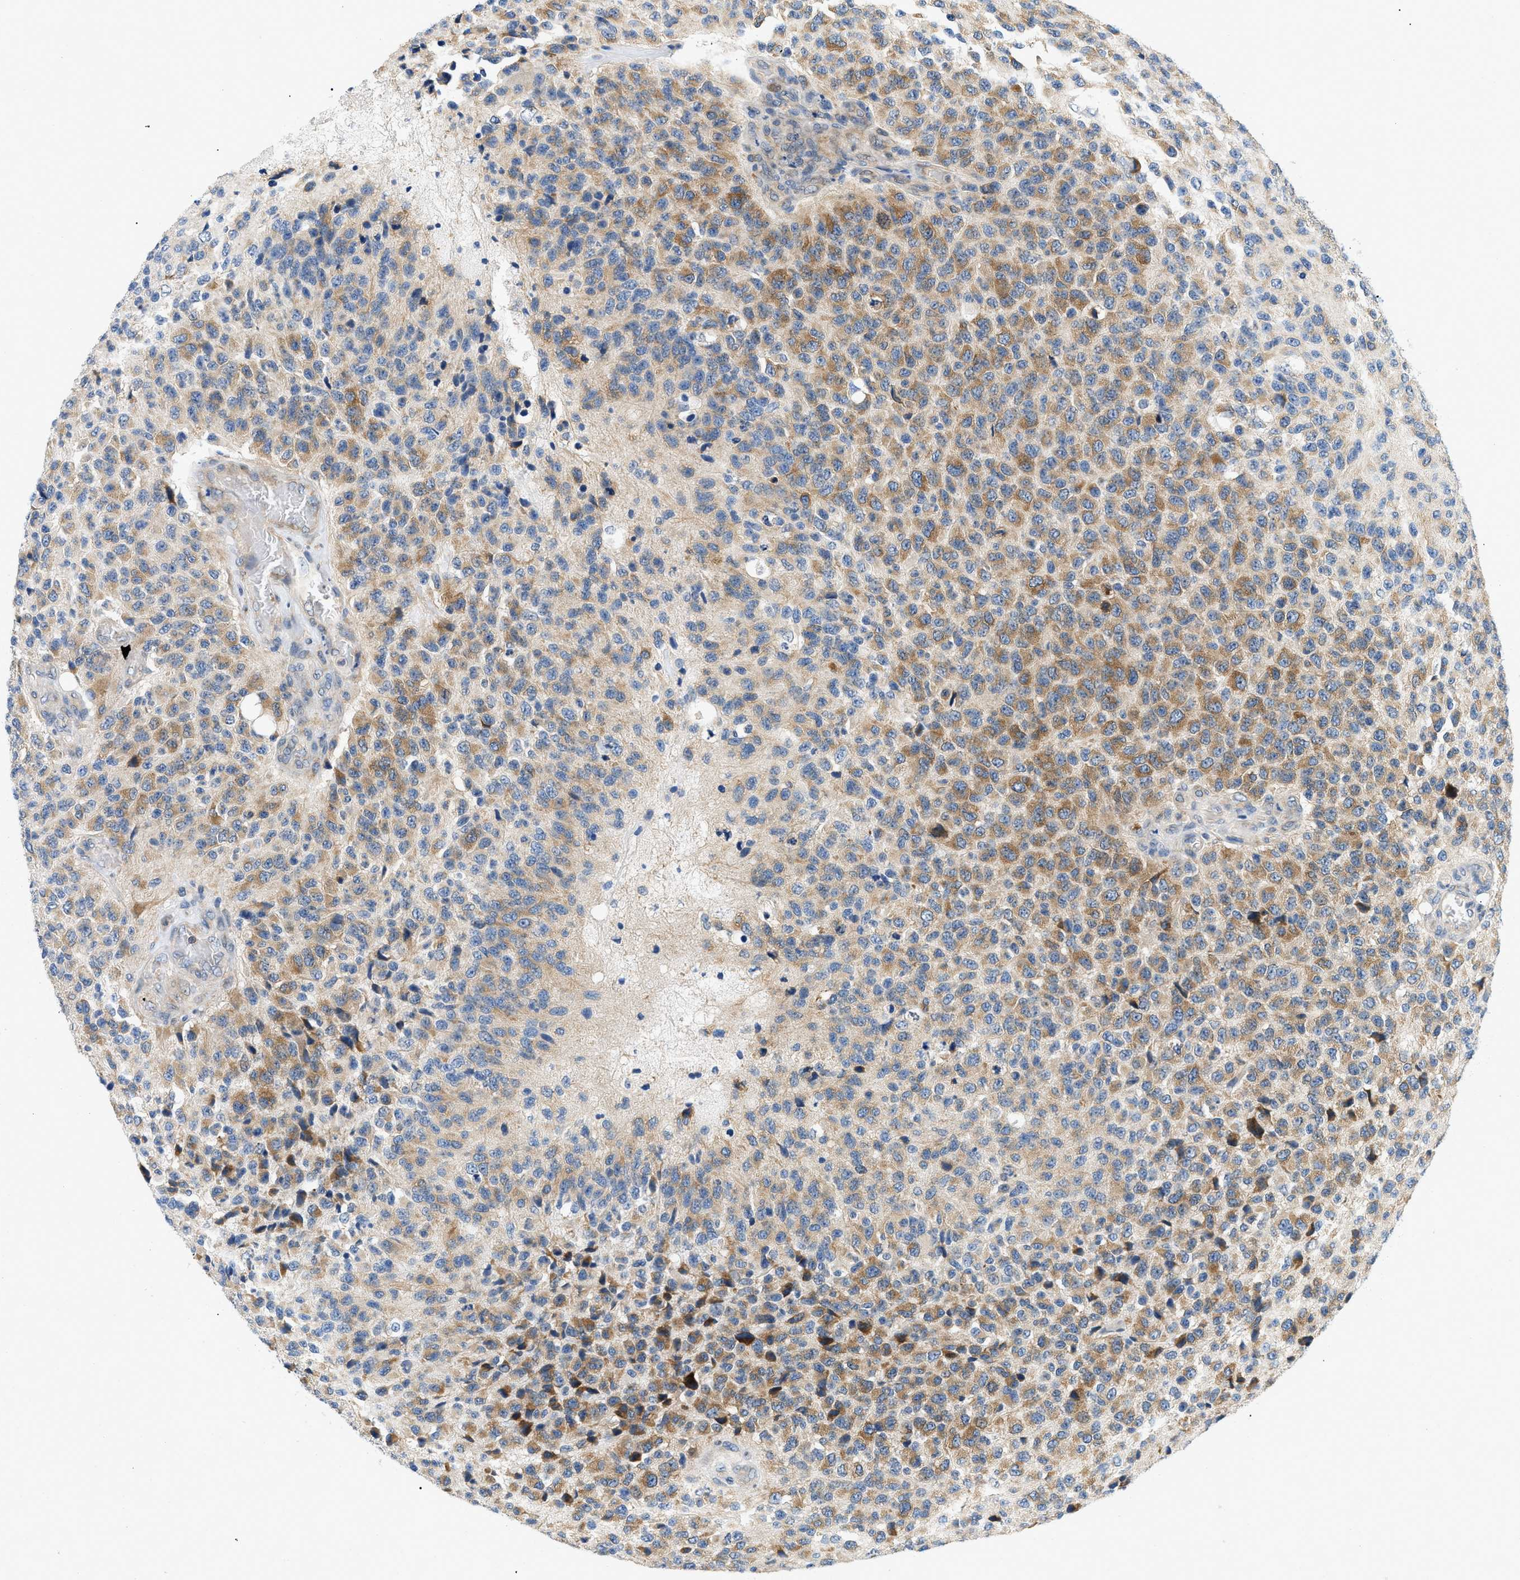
{"staining": {"intensity": "moderate", "quantity": ">75%", "location": "cytoplasmic/membranous"}, "tissue": "glioma", "cell_type": "Tumor cells", "image_type": "cancer", "snomed": [{"axis": "morphology", "description": "Glioma, malignant, High grade"}, {"axis": "topography", "description": "pancreas cauda"}], "caption": "Approximately >75% of tumor cells in glioma display moderate cytoplasmic/membranous protein expression as visualized by brown immunohistochemical staining.", "gene": "DERL1", "patient": {"sex": "male", "age": 60}}